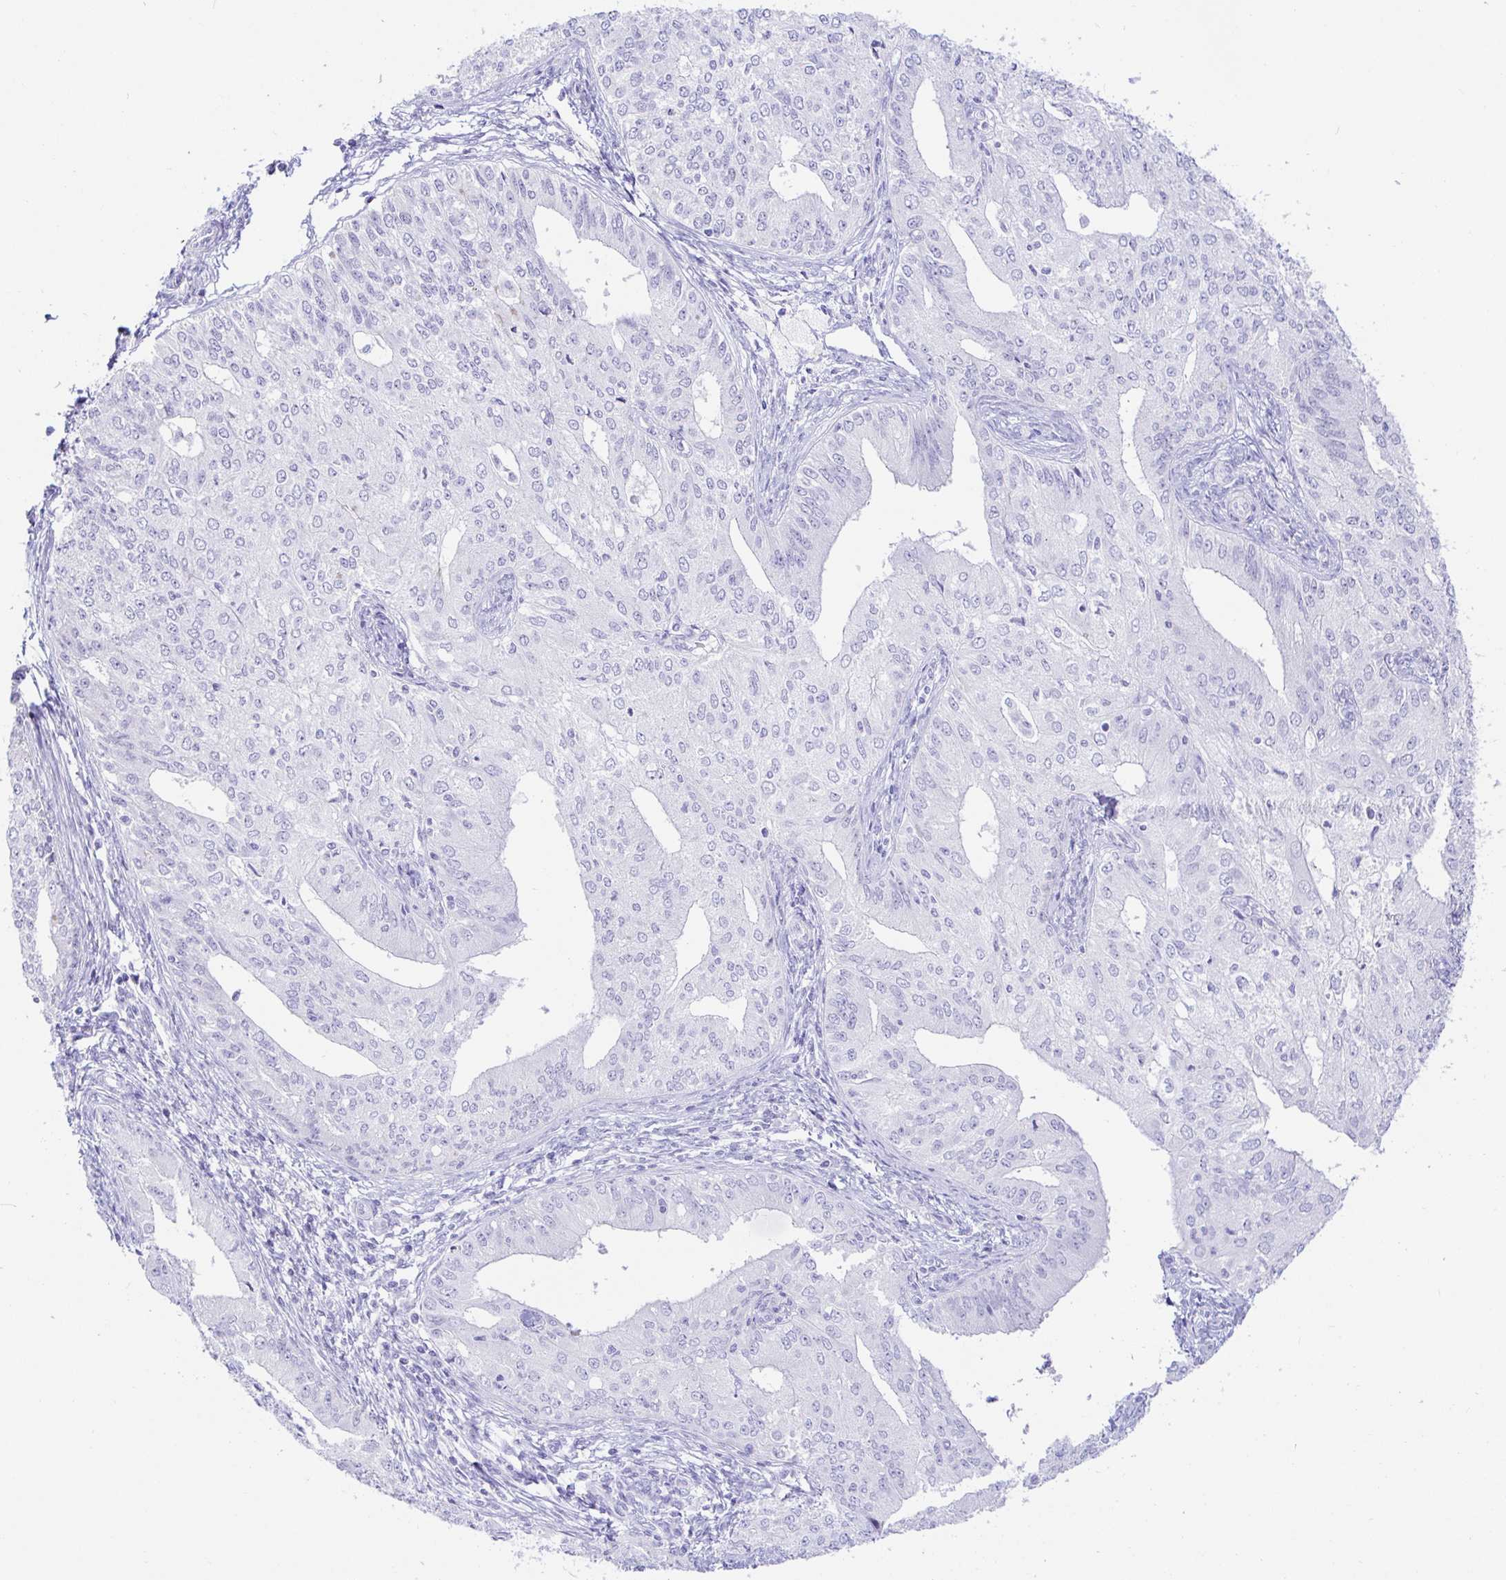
{"staining": {"intensity": "negative", "quantity": "none", "location": "none"}, "tissue": "endometrial cancer", "cell_type": "Tumor cells", "image_type": "cancer", "snomed": [{"axis": "morphology", "description": "Adenocarcinoma, NOS"}, {"axis": "topography", "description": "Endometrium"}], "caption": "IHC photomicrograph of neoplastic tissue: endometrial adenocarcinoma stained with DAB demonstrates no significant protein staining in tumor cells.", "gene": "PINLYP", "patient": {"sex": "female", "age": 50}}